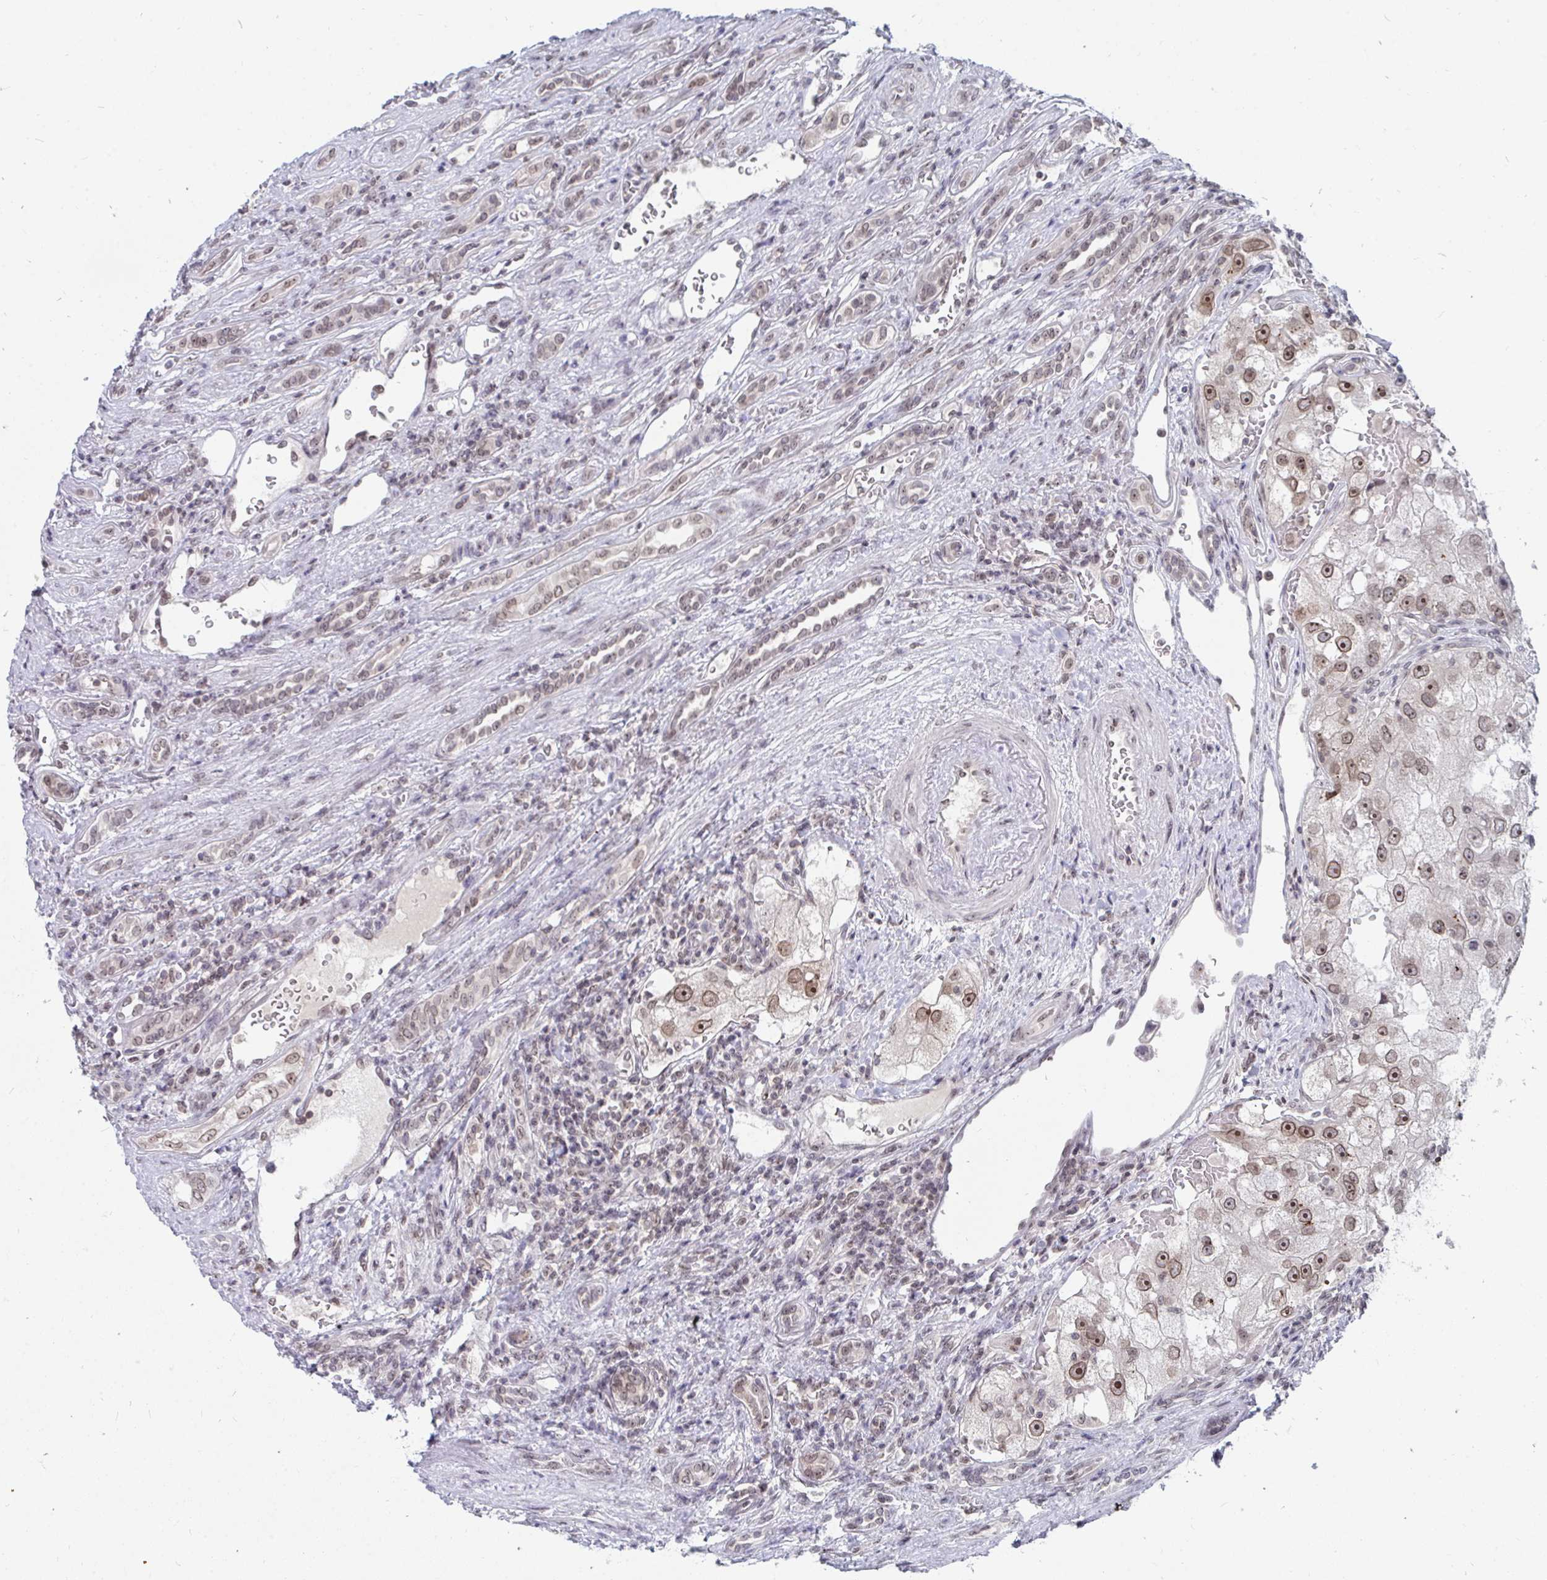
{"staining": {"intensity": "moderate", "quantity": ">75%", "location": "cytoplasmic/membranous,nuclear"}, "tissue": "renal cancer", "cell_type": "Tumor cells", "image_type": "cancer", "snomed": [{"axis": "morphology", "description": "Adenocarcinoma, NOS"}, {"axis": "topography", "description": "Kidney"}], "caption": "A high-resolution image shows immunohistochemistry staining of renal adenocarcinoma, which displays moderate cytoplasmic/membranous and nuclear staining in about >75% of tumor cells. (DAB (3,3'-diaminobenzidine) IHC with brightfield microscopy, high magnification).", "gene": "TRIP12", "patient": {"sex": "male", "age": 63}}